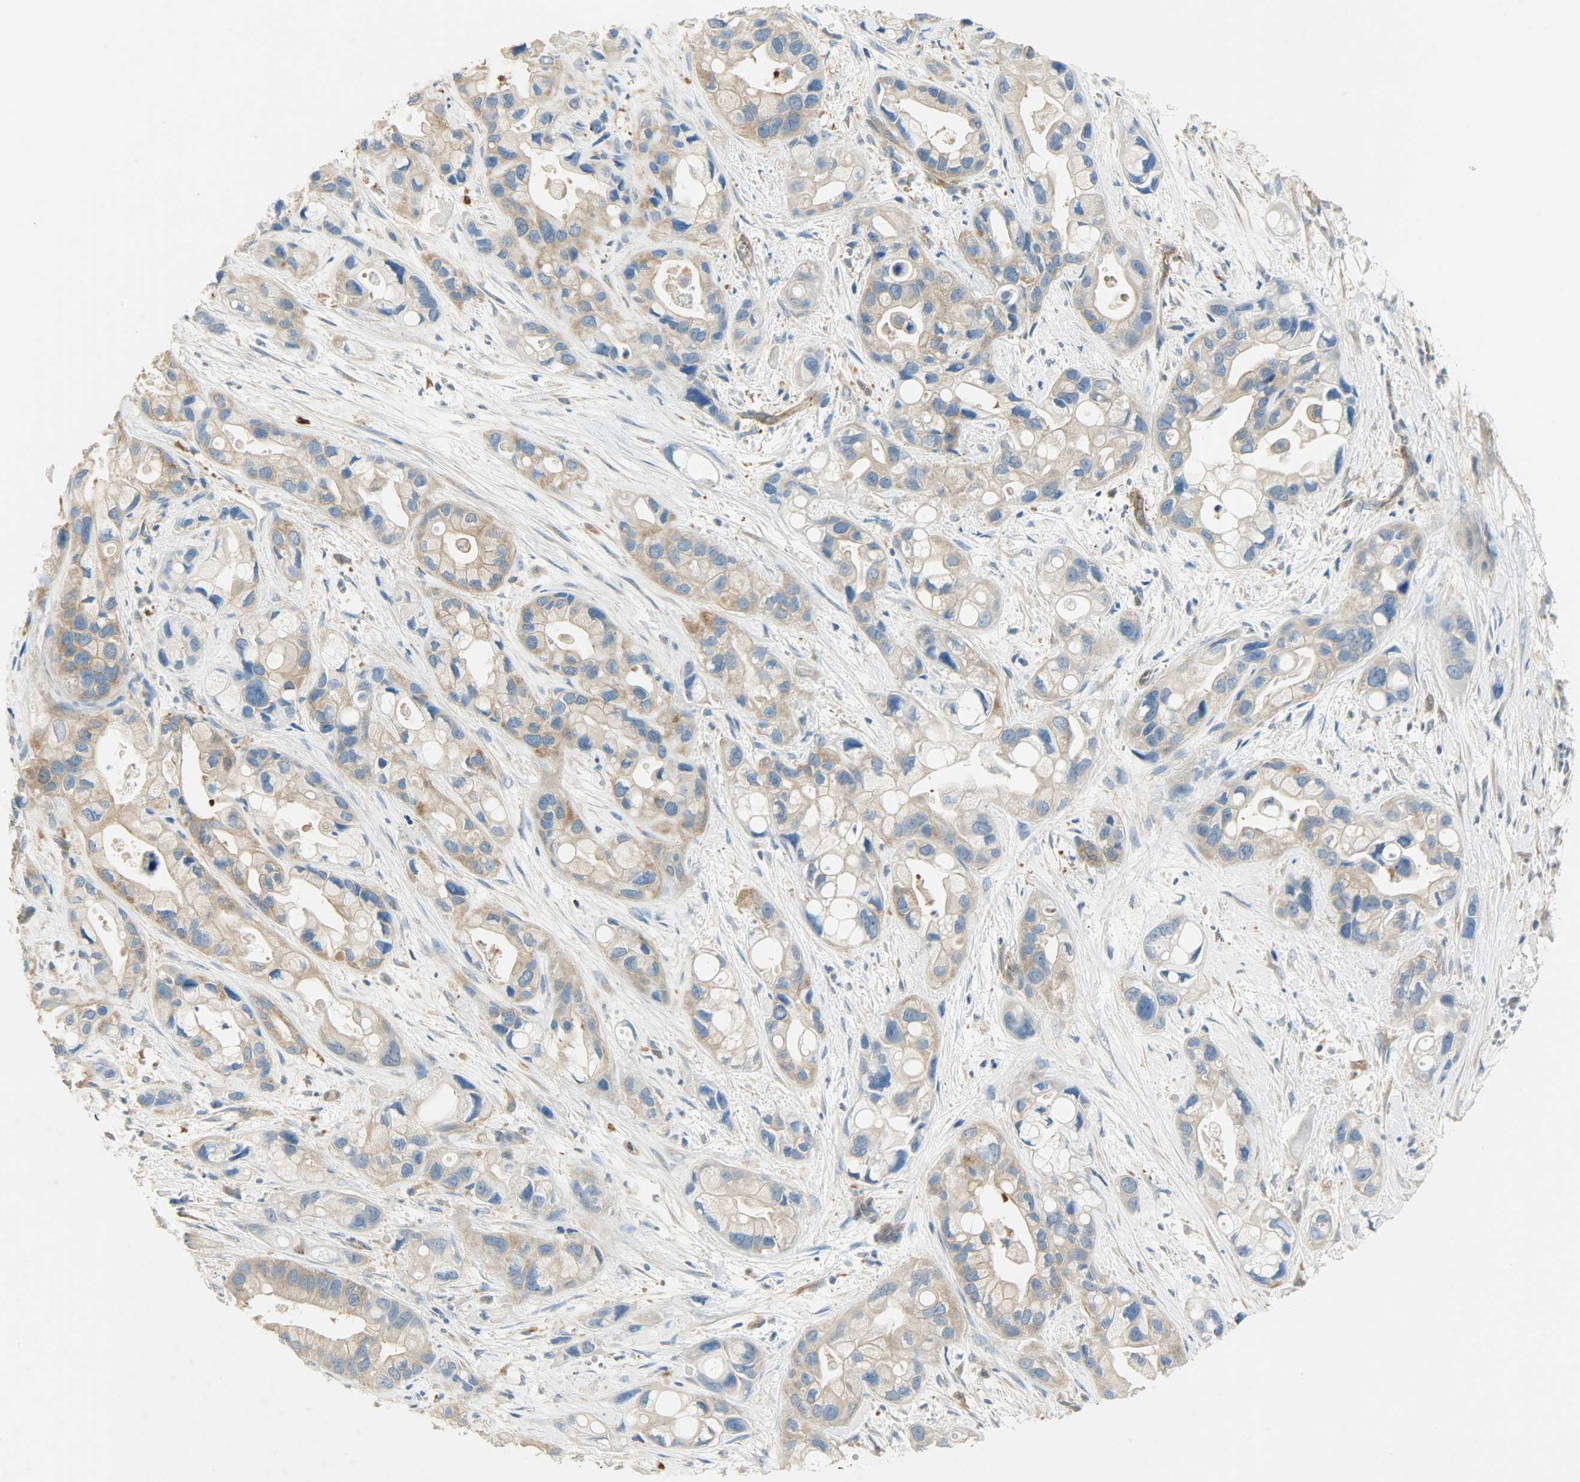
{"staining": {"intensity": "weak", "quantity": "25%-75%", "location": "cytoplasmic/membranous"}, "tissue": "pancreatic cancer", "cell_type": "Tumor cells", "image_type": "cancer", "snomed": [{"axis": "morphology", "description": "Adenocarcinoma, NOS"}, {"axis": "topography", "description": "Pancreas"}], "caption": "Protein staining displays weak cytoplasmic/membranous positivity in about 25%-75% of tumor cells in adenocarcinoma (pancreatic).", "gene": "TSC22D2", "patient": {"sex": "female", "age": 77}}